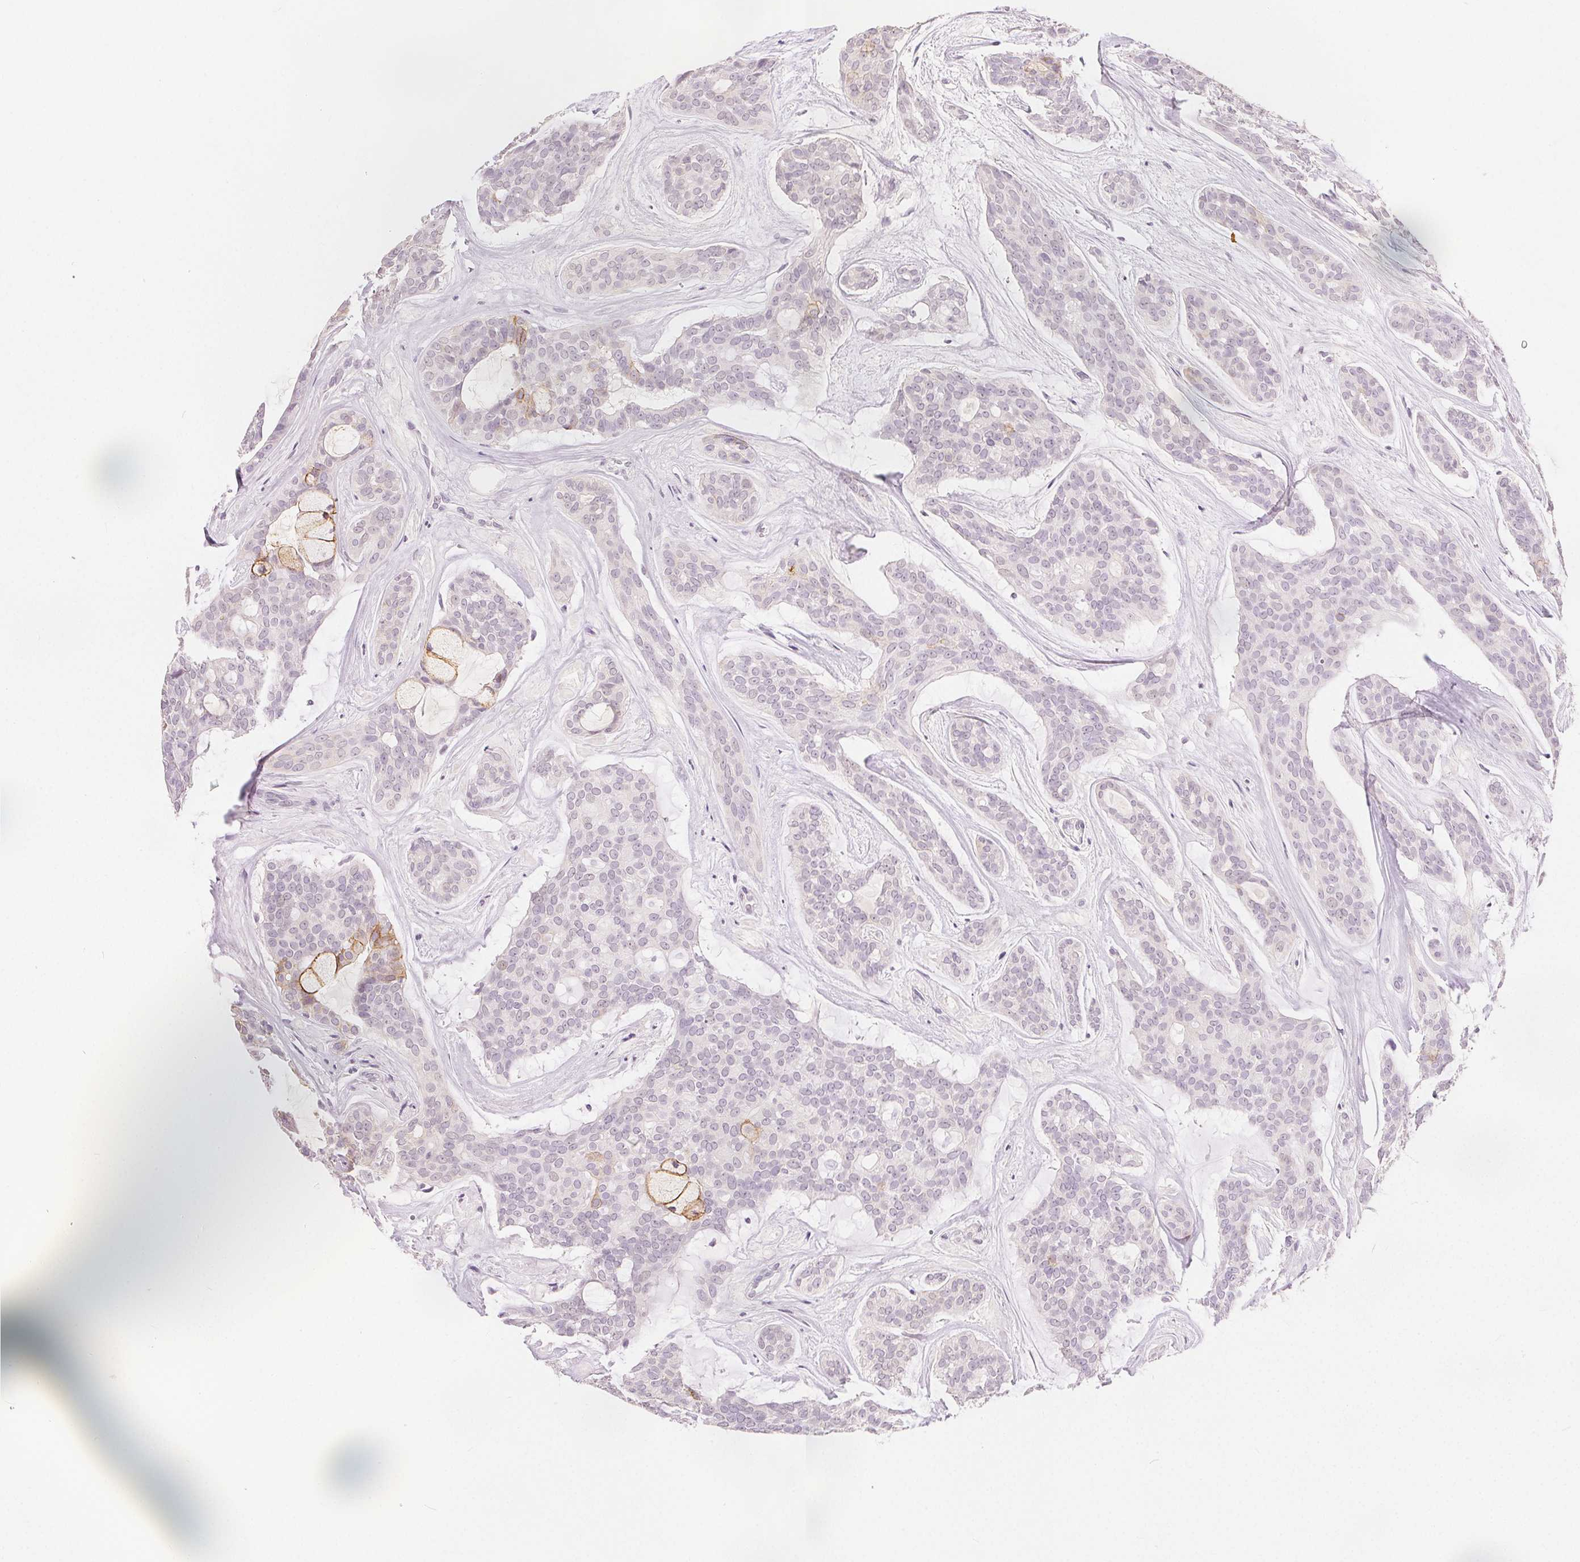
{"staining": {"intensity": "negative", "quantity": "none", "location": "none"}, "tissue": "head and neck cancer", "cell_type": "Tumor cells", "image_type": "cancer", "snomed": [{"axis": "morphology", "description": "Adenocarcinoma, NOS"}, {"axis": "topography", "description": "Head-Neck"}], "caption": "Tumor cells show no significant staining in adenocarcinoma (head and neck). (Brightfield microscopy of DAB (3,3'-diaminobenzidine) immunohistochemistry at high magnification).", "gene": "CA12", "patient": {"sex": "male", "age": 66}}